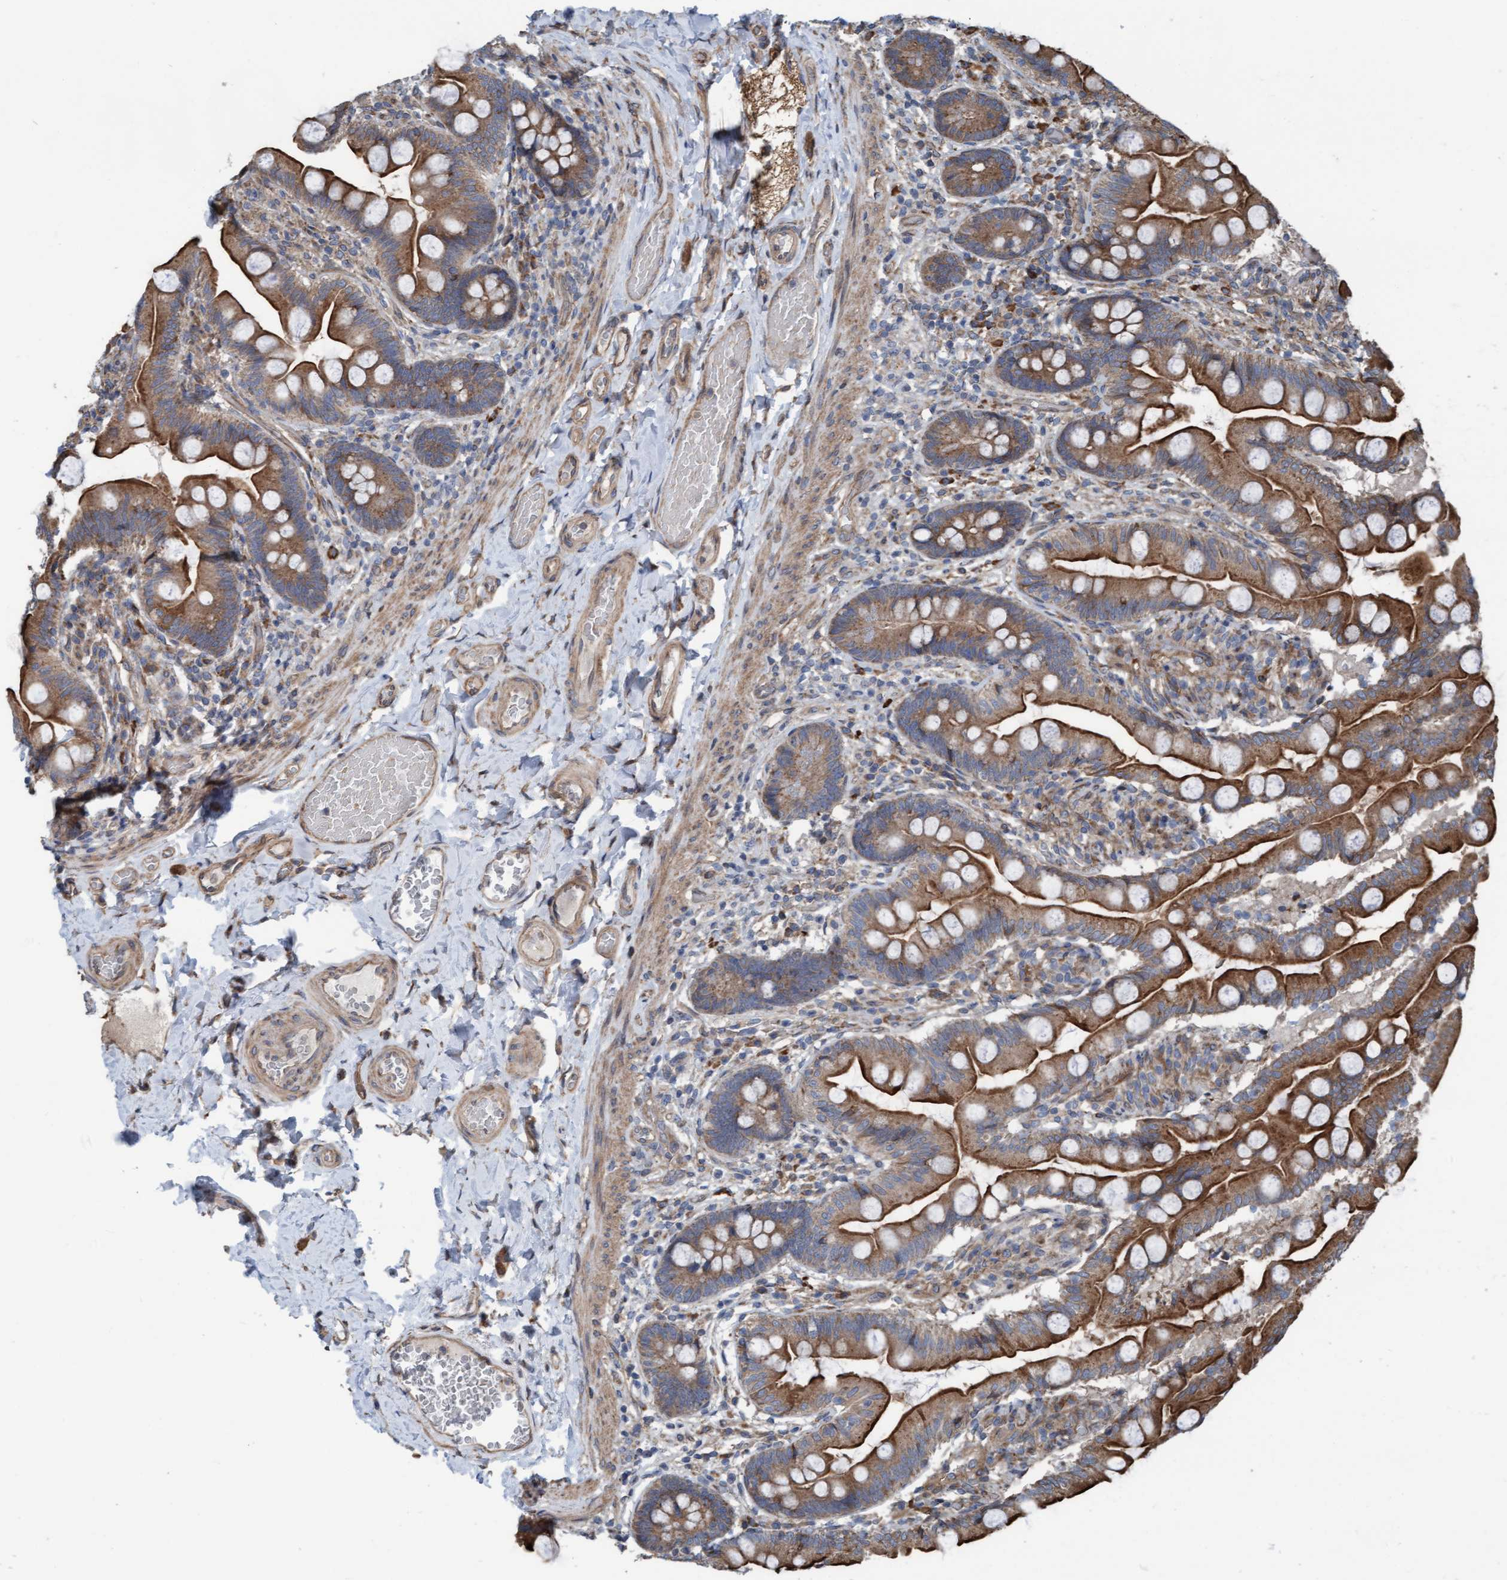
{"staining": {"intensity": "strong", "quantity": ">75%", "location": "cytoplasmic/membranous"}, "tissue": "small intestine", "cell_type": "Glandular cells", "image_type": "normal", "snomed": [{"axis": "morphology", "description": "Normal tissue, NOS"}, {"axis": "topography", "description": "Small intestine"}], "caption": "Glandular cells demonstrate high levels of strong cytoplasmic/membranous expression in about >75% of cells in benign human small intestine.", "gene": "RAP1GAP2", "patient": {"sex": "female", "age": 56}}